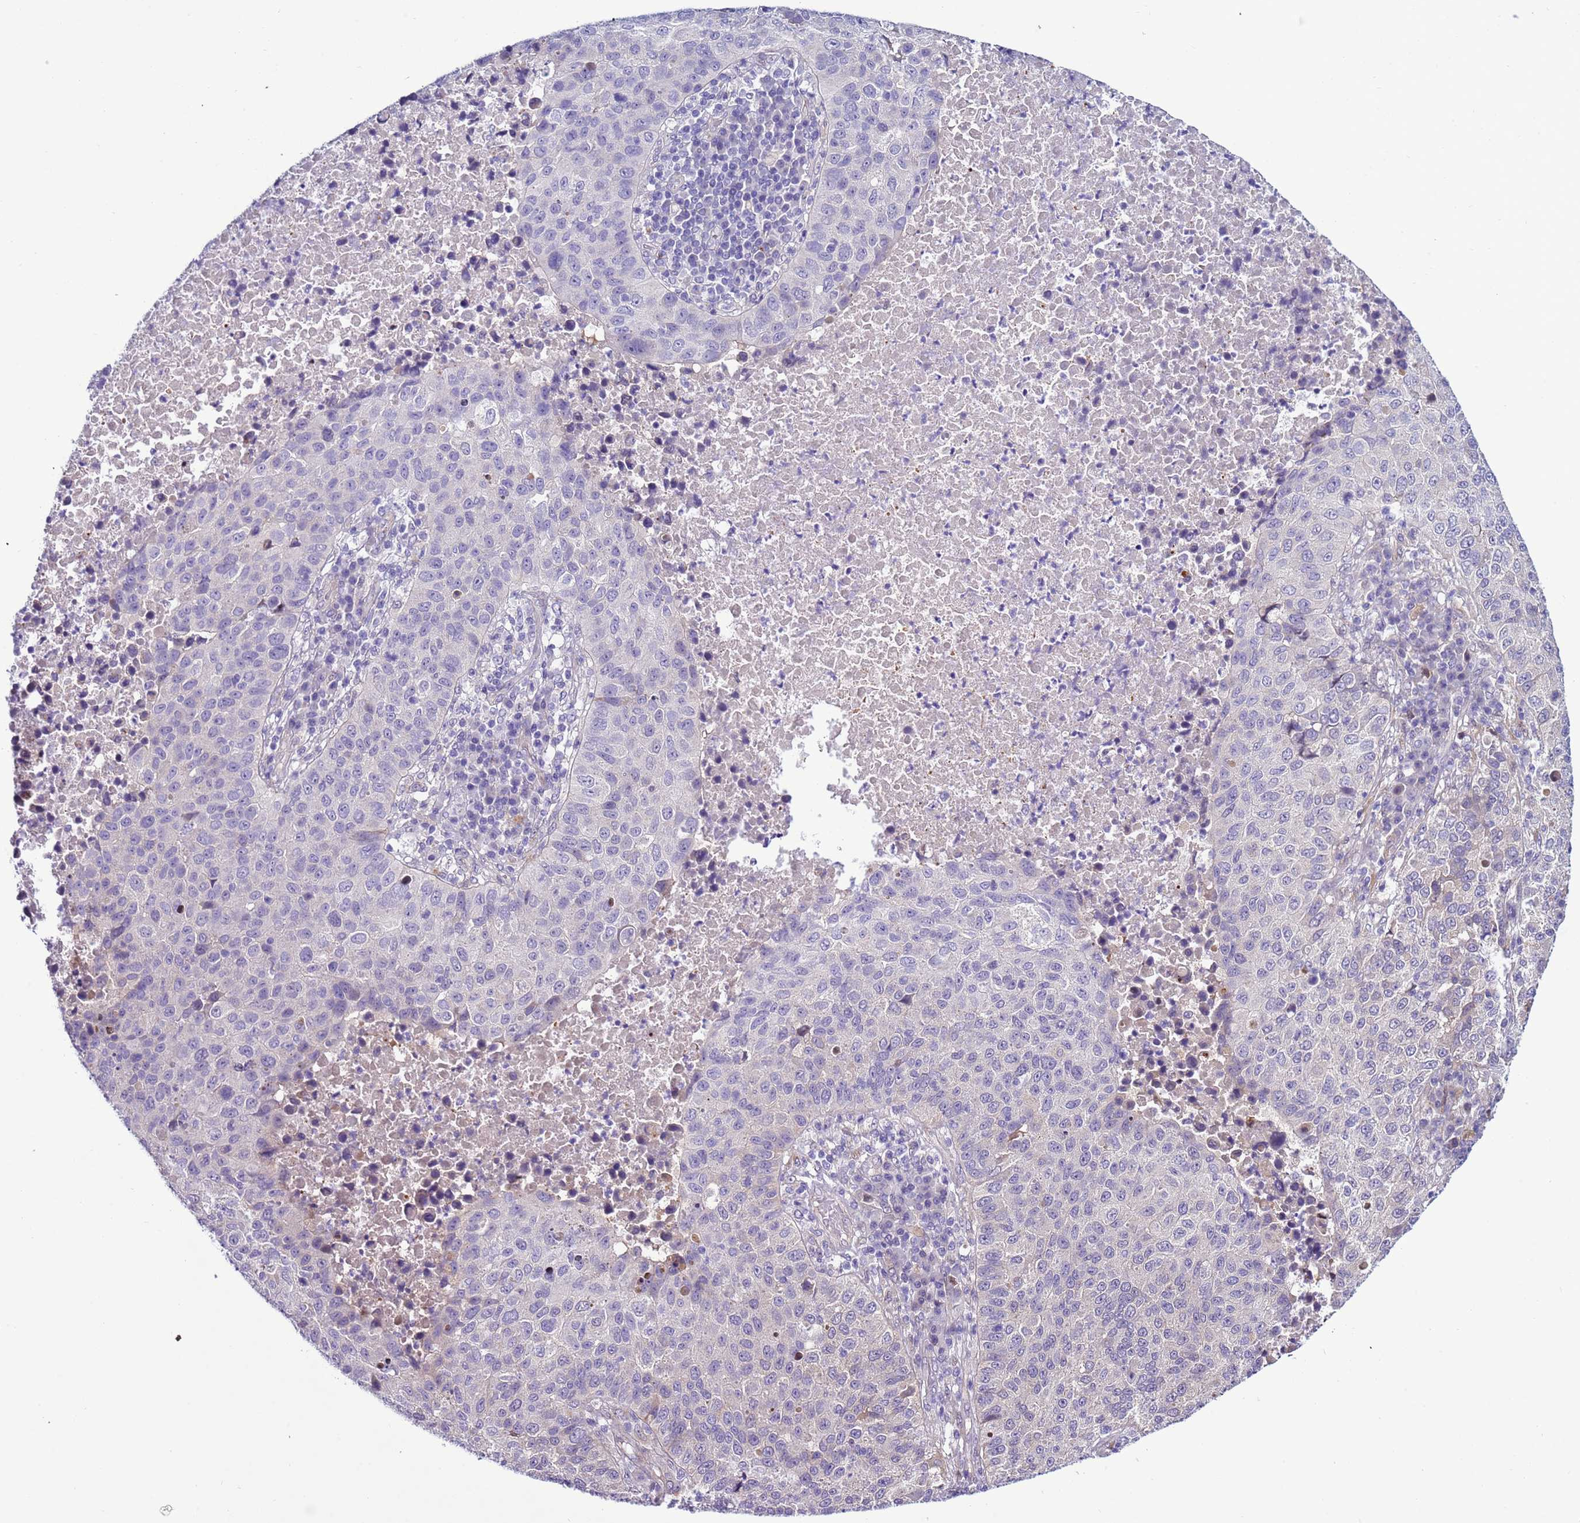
{"staining": {"intensity": "negative", "quantity": "none", "location": "none"}, "tissue": "lung cancer", "cell_type": "Tumor cells", "image_type": "cancer", "snomed": [{"axis": "morphology", "description": "Squamous cell carcinoma, NOS"}, {"axis": "topography", "description": "Lung"}], "caption": "Protein analysis of lung cancer (squamous cell carcinoma) exhibits no significant positivity in tumor cells.", "gene": "NAT2", "patient": {"sex": "male", "age": 73}}